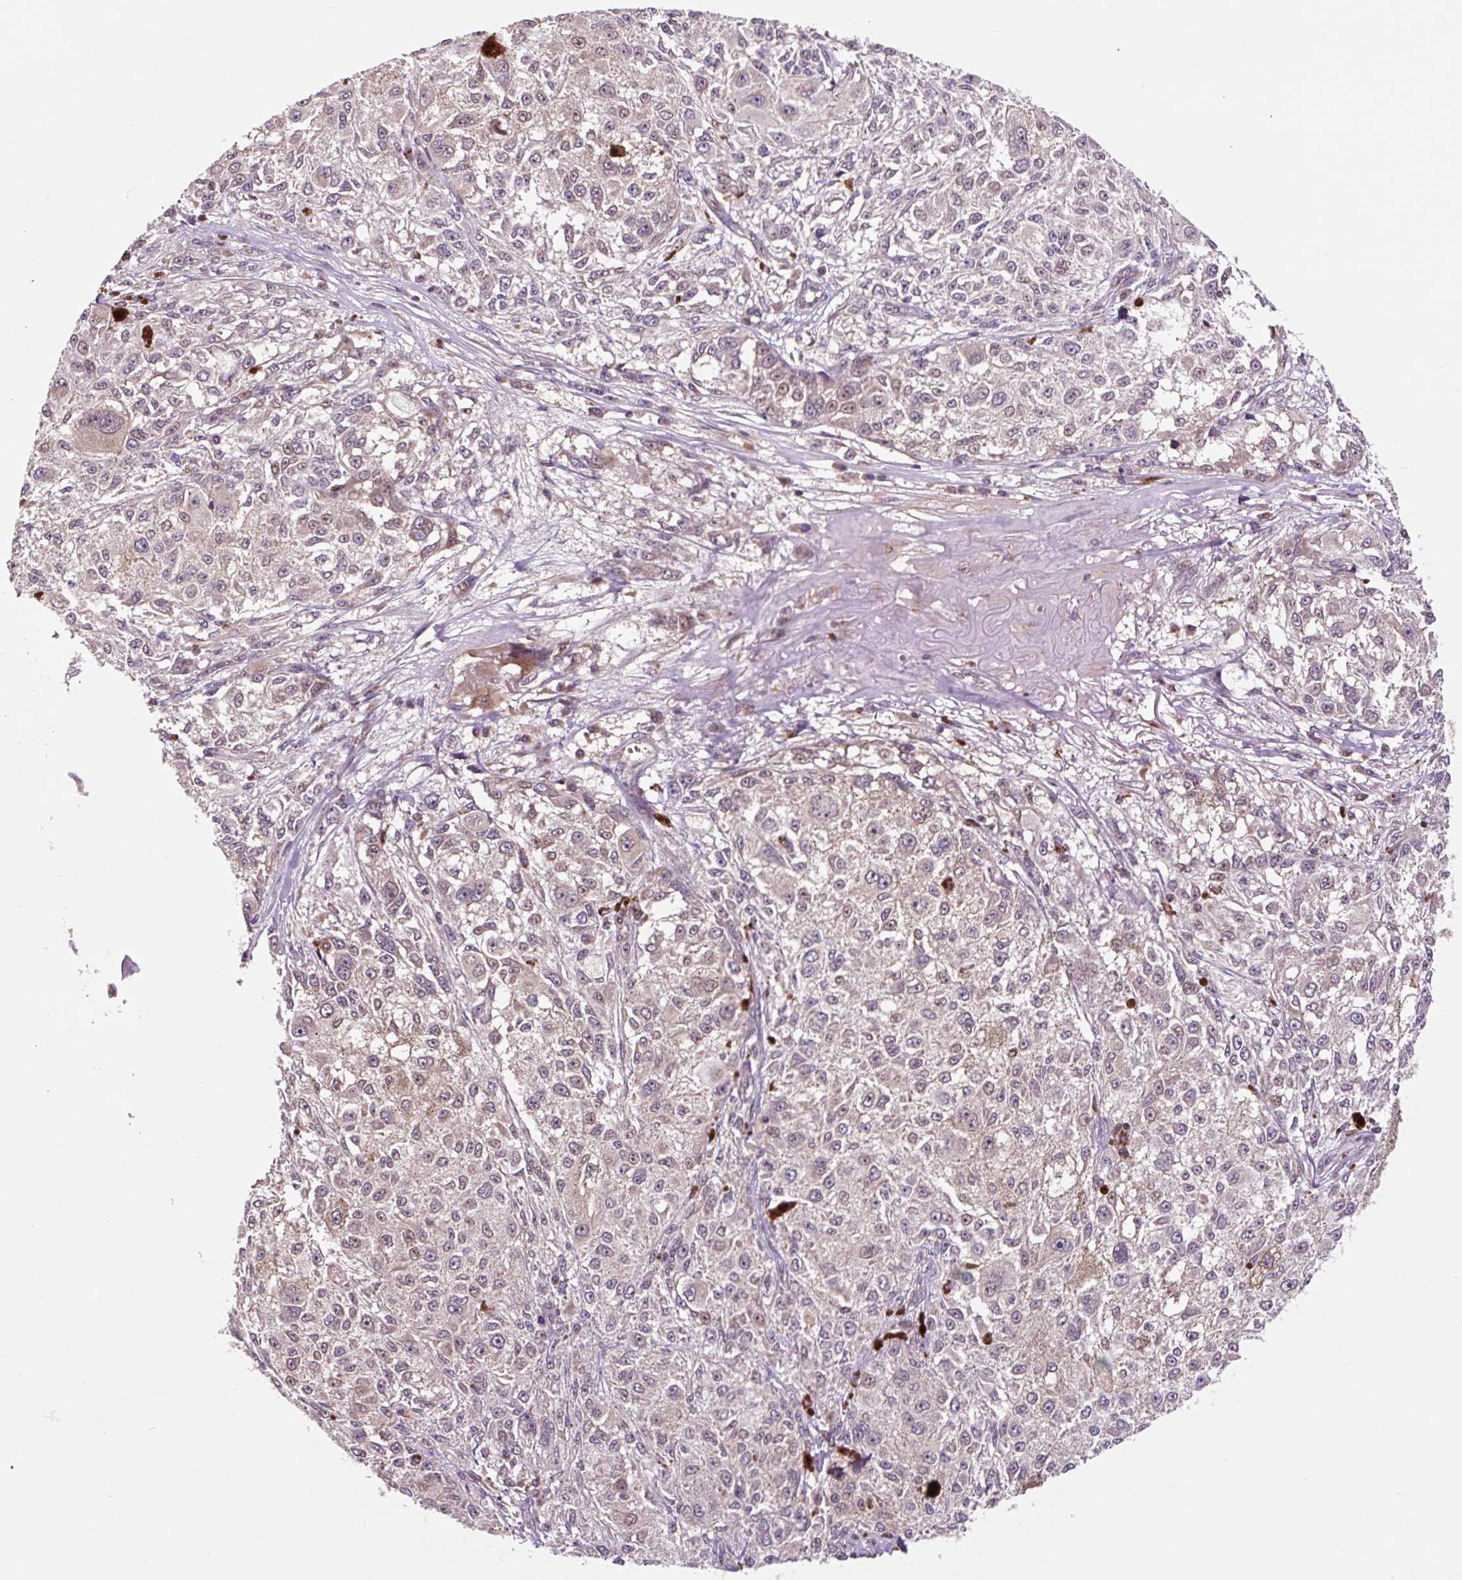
{"staining": {"intensity": "weak", "quantity": "25%-75%", "location": "cytoplasmic/membranous"}, "tissue": "melanoma", "cell_type": "Tumor cells", "image_type": "cancer", "snomed": [{"axis": "morphology", "description": "Necrosis, NOS"}, {"axis": "morphology", "description": "Malignant melanoma, NOS"}, {"axis": "topography", "description": "Skin"}], "caption": "This micrograph displays immunohistochemistry staining of melanoma, with low weak cytoplasmic/membranous staining in about 25%-75% of tumor cells.", "gene": "MMS19", "patient": {"sex": "female", "age": 87}}